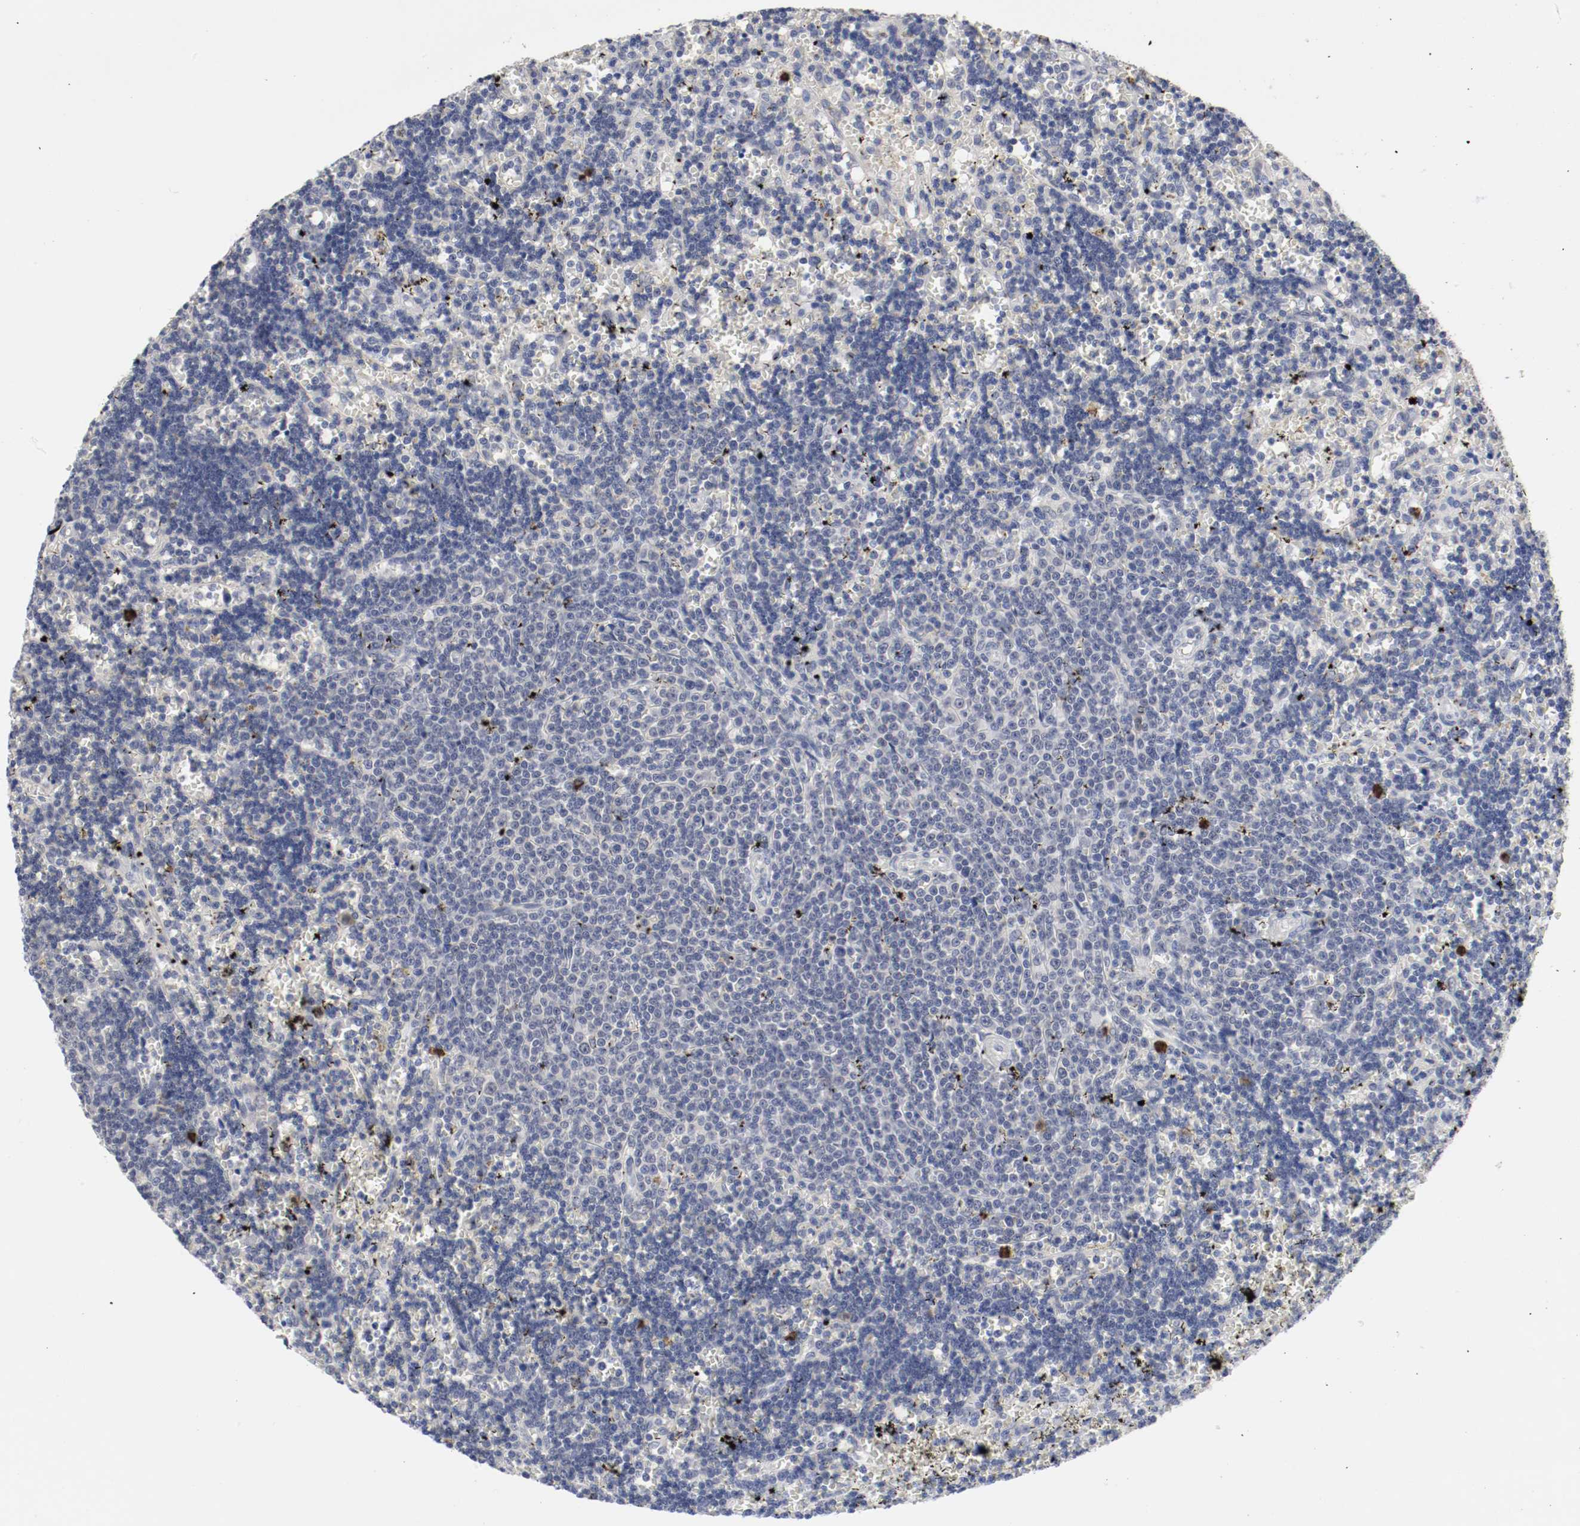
{"staining": {"intensity": "negative", "quantity": "none", "location": "none"}, "tissue": "lymphoma", "cell_type": "Tumor cells", "image_type": "cancer", "snomed": [{"axis": "morphology", "description": "Malignant lymphoma, non-Hodgkin's type, Low grade"}, {"axis": "topography", "description": "Spleen"}], "caption": "This image is of lymphoma stained with immunohistochemistry (IHC) to label a protein in brown with the nuclei are counter-stained blue. There is no positivity in tumor cells.", "gene": "CEBPE", "patient": {"sex": "male", "age": 60}}